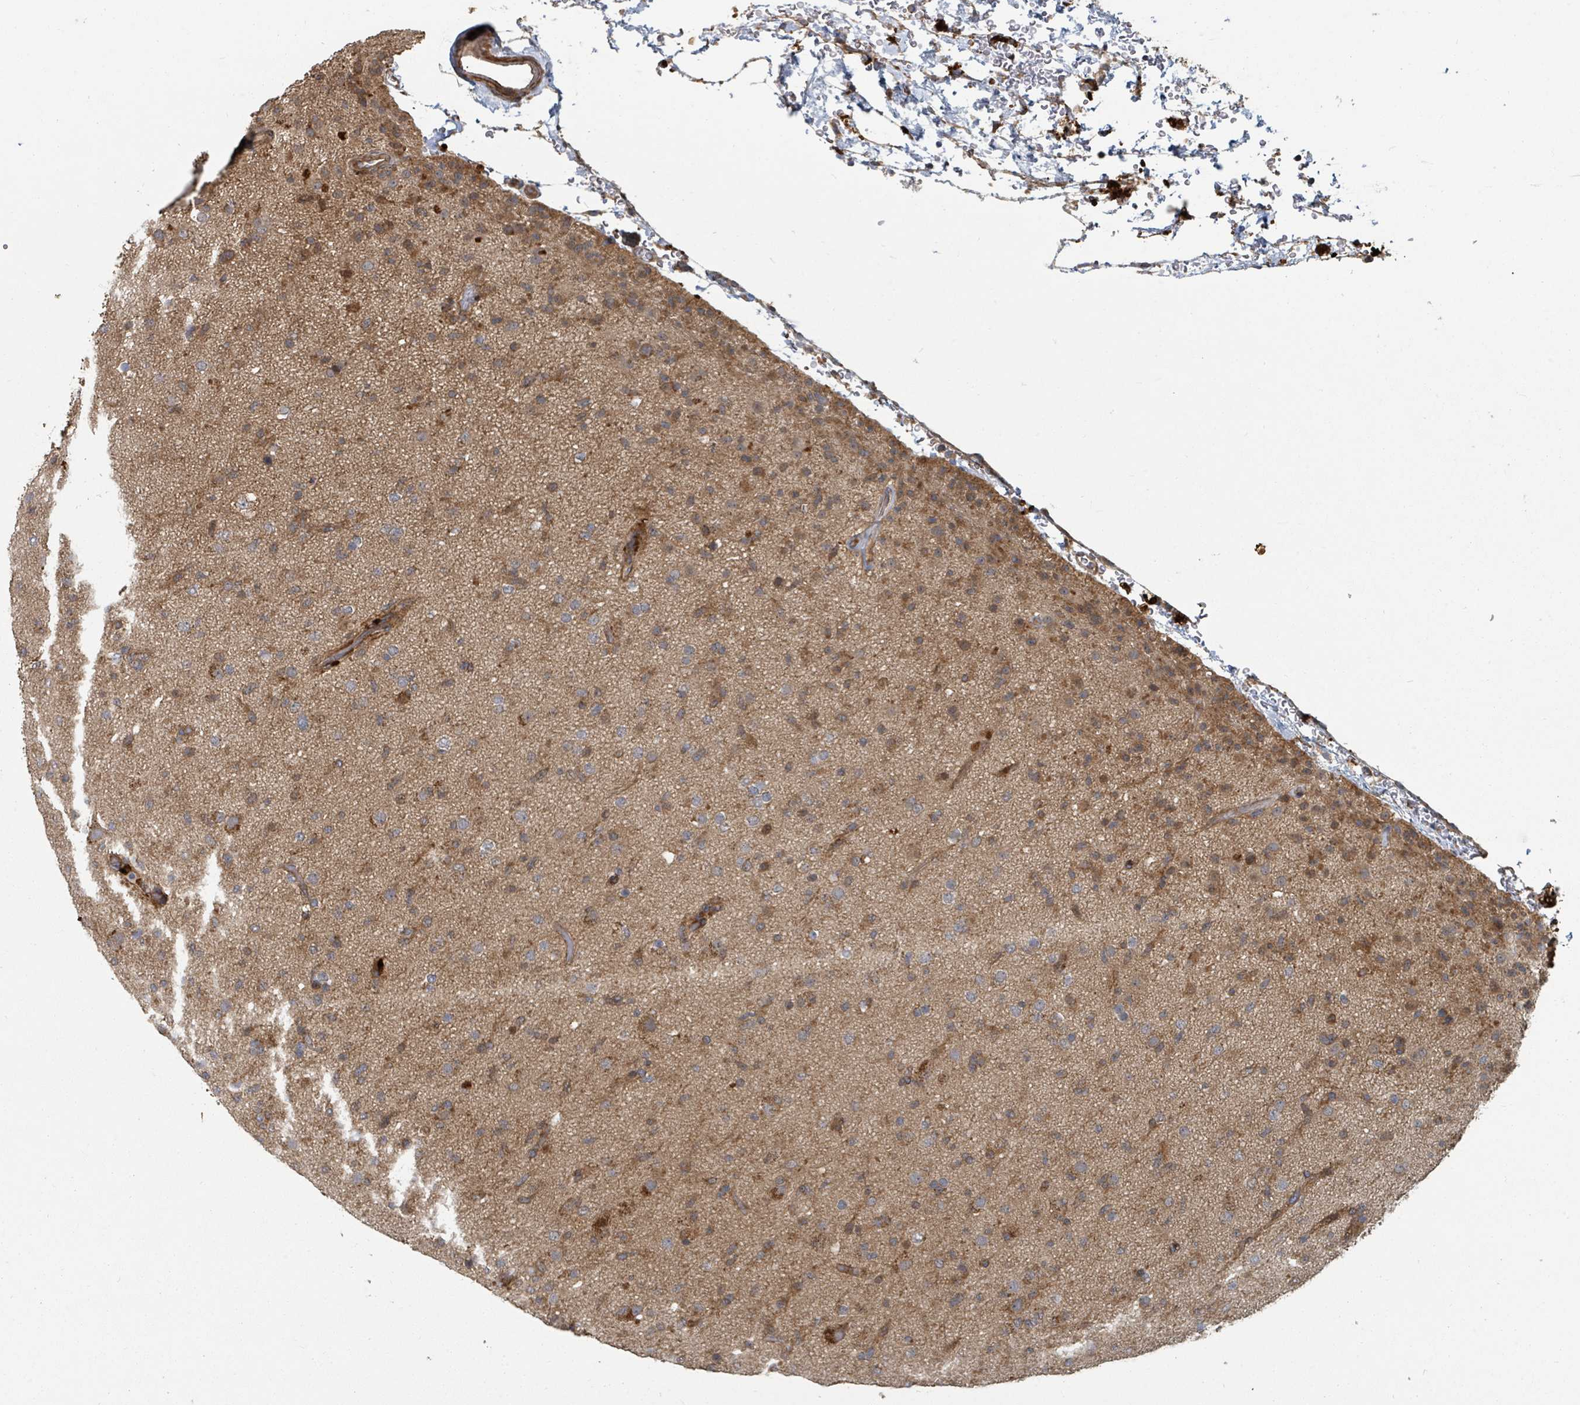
{"staining": {"intensity": "moderate", "quantity": "25%-75%", "location": "cytoplasmic/membranous"}, "tissue": "glioma", "cell_type": "Tumor cells", "image_type": "cancer", "snomed": [{"axis": "morphology", "description": "Glioma, malignant, Low grade"}, {"axis": "topography", "description": "Brain"}], "caption": "Moderate cytoplasmic/membranous staining for a protein is seen in approximately 25%-75% of tumor cells of glioma using IHC.", "gene": "DPM1", "patient": {"sex": "male", "age": 65}}